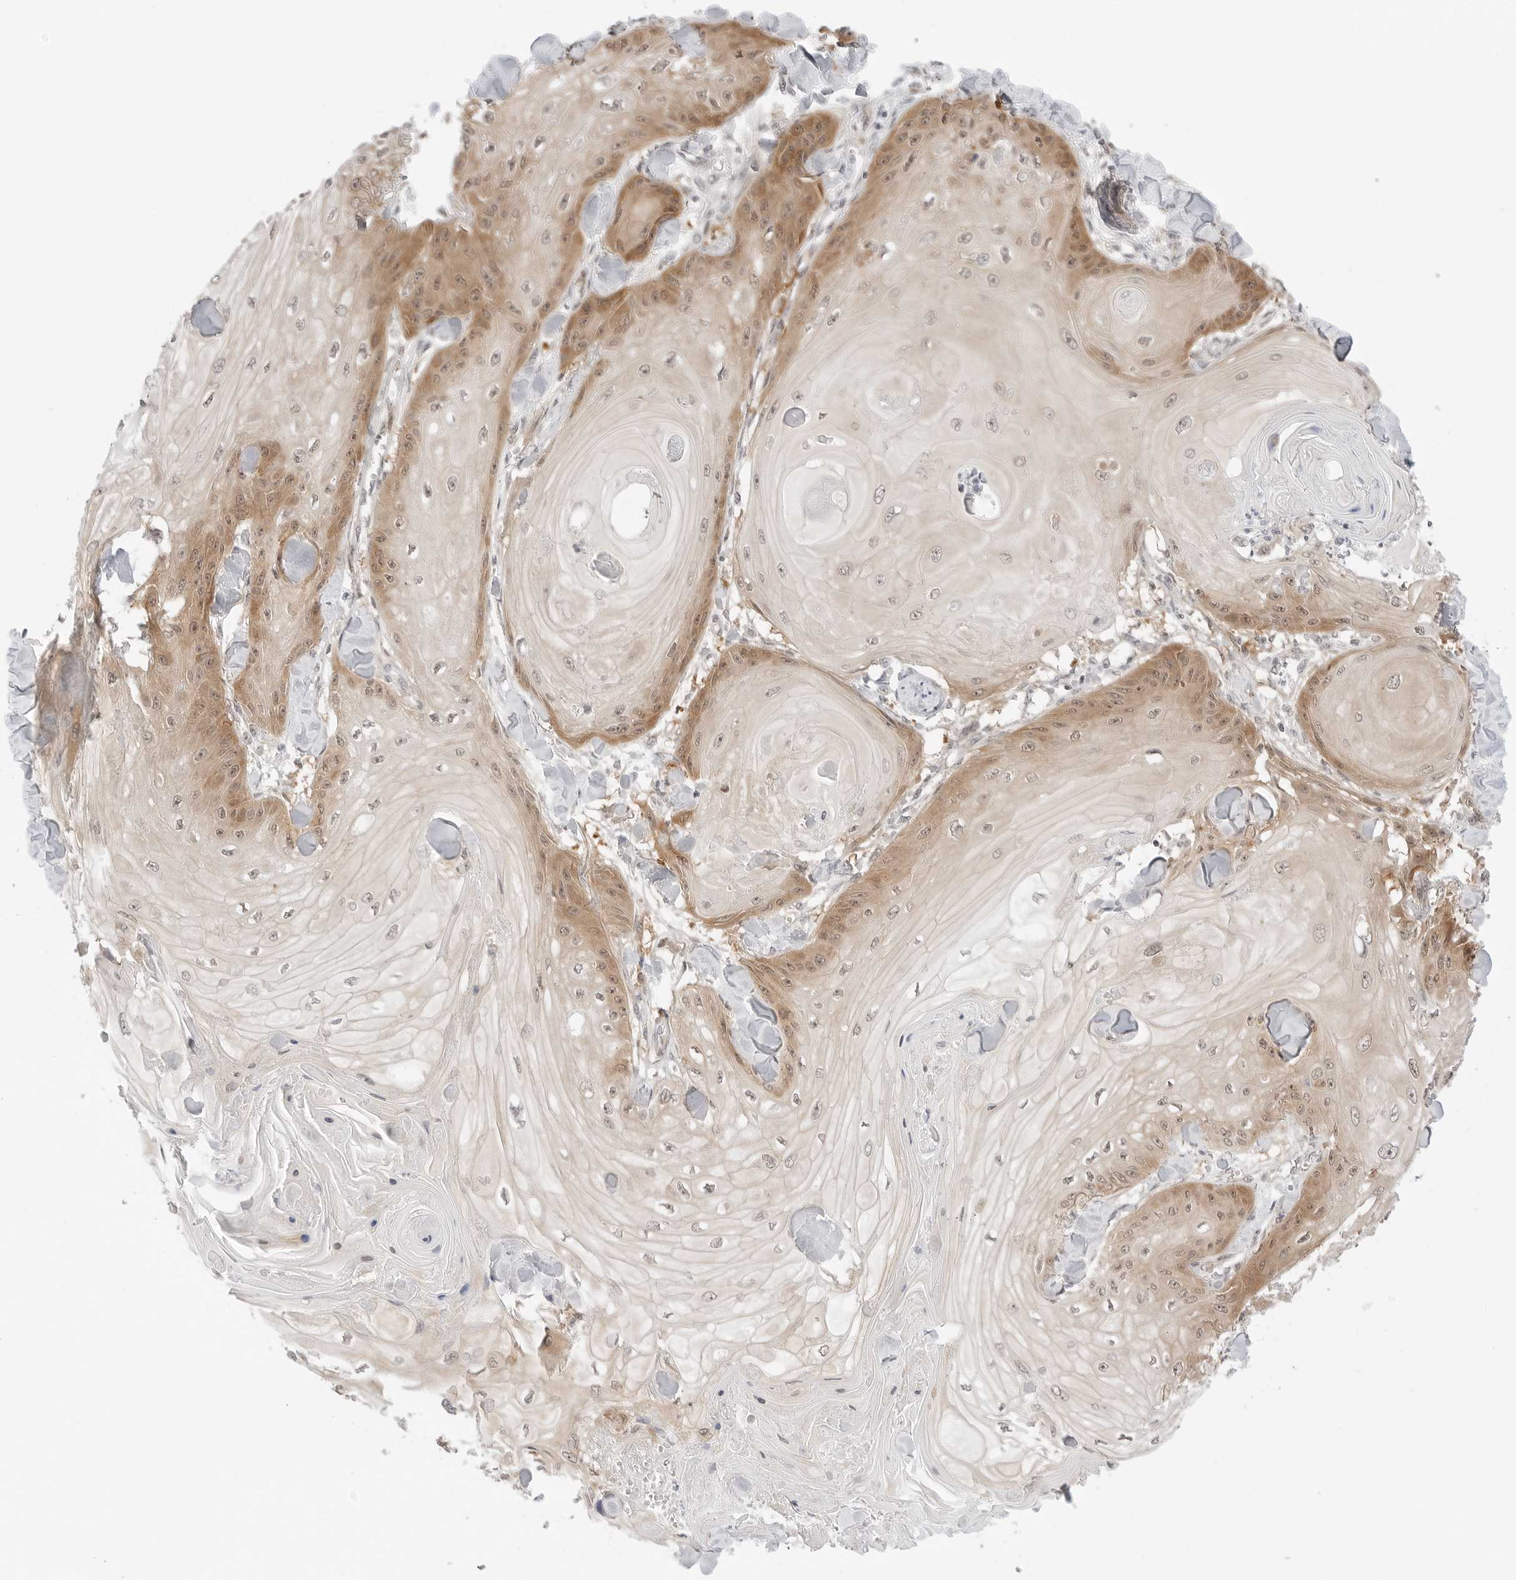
{"staining": {"intensity": "moderate", "quantity": "<25%", "location": "cytoplasmic/membranous,nuclear"}, "tissue": "skin cancer", "cell_type": "Tumor cells", "image_type": "cancer", "snomed": [{"axis": "morphology", "description": "Squamous cell carcinoma, NOS"}, {"axis": "topography", "description": "Skin"}], "caption": "Human skin squamous cell carcinoma stained with a brown dye shows moderate cytoplasmic/membranous and nuclear positive staining in approximately <25% of tumor cells.", "gene": "NUDC", "patient": {"sex": "male", "age": 74}}